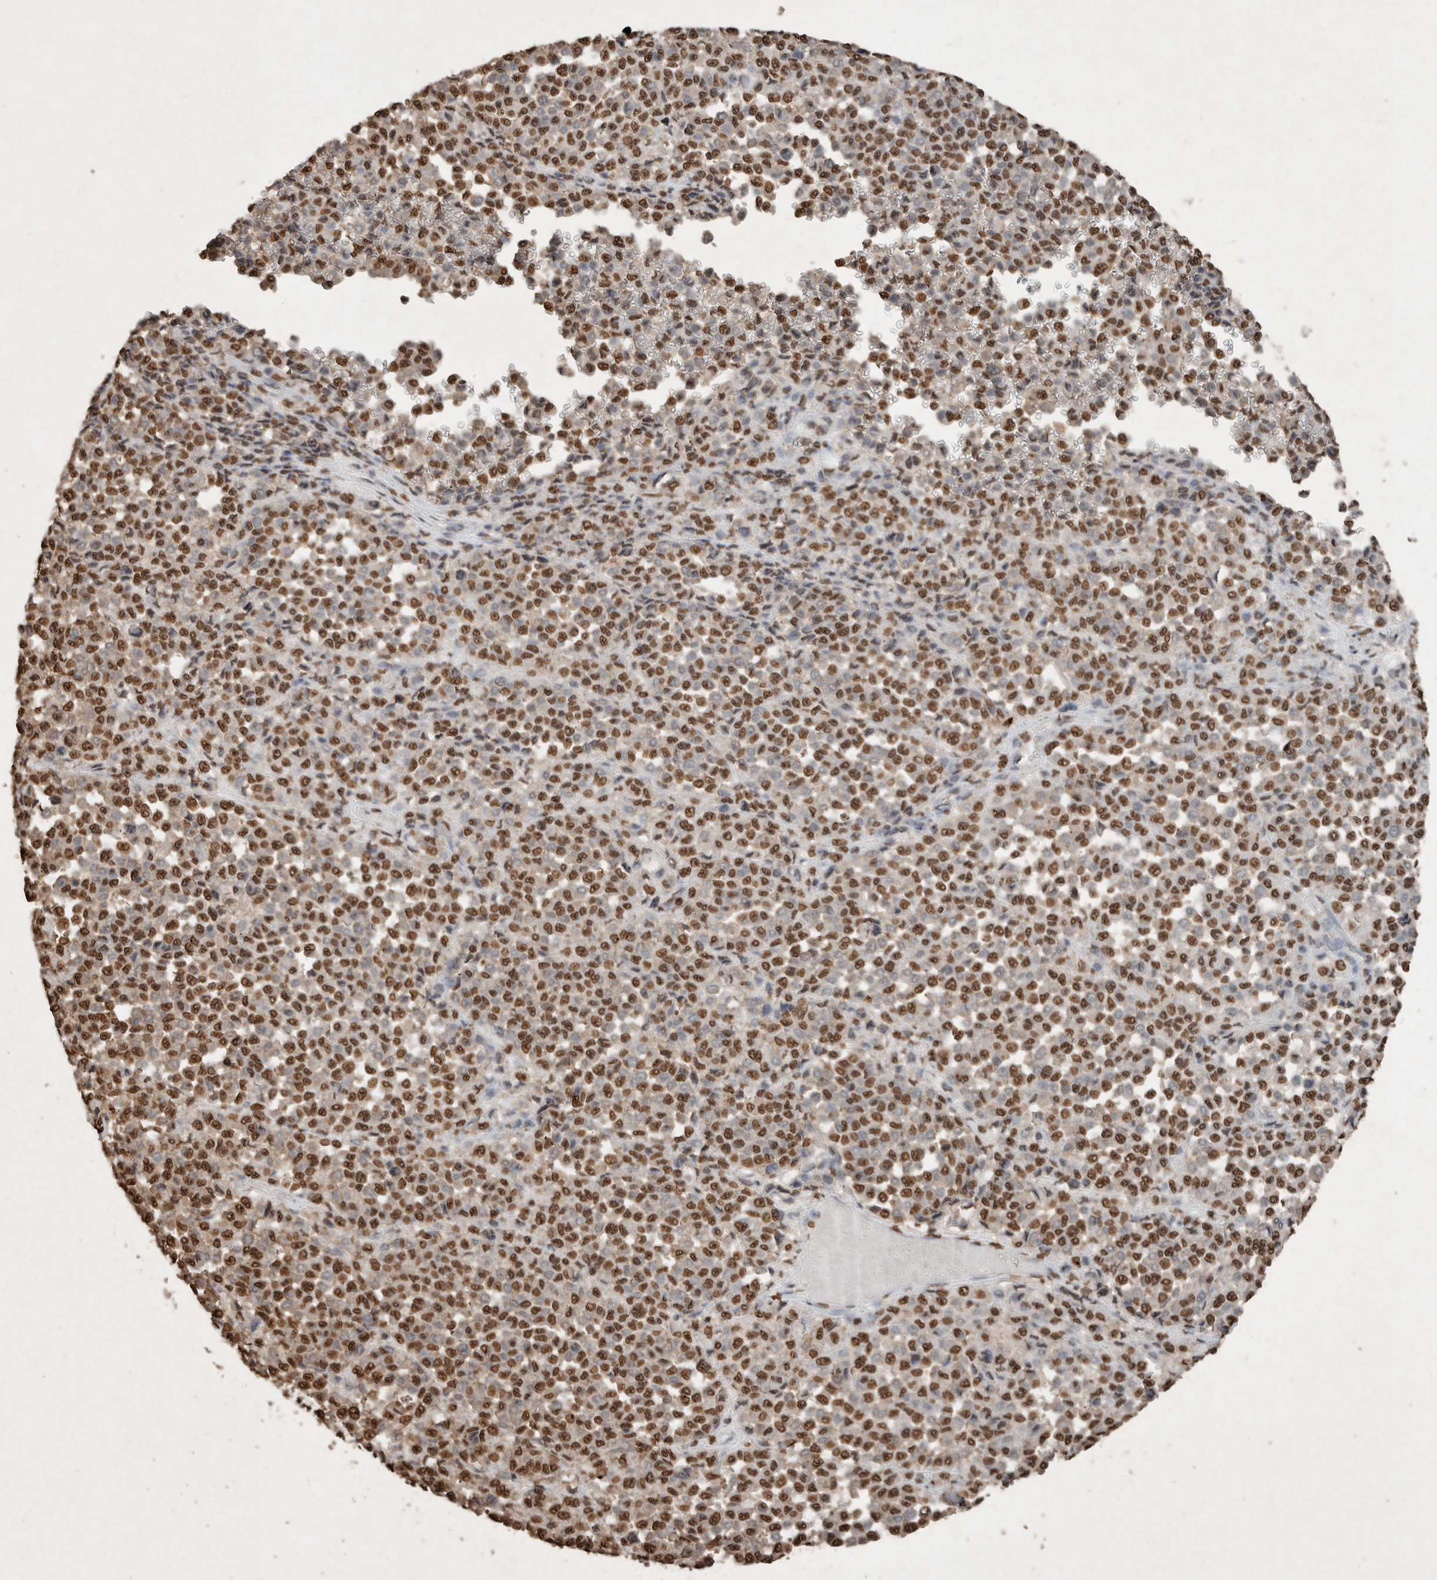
{"staining": {"intensity": "strong", "quantity": ">75%", "location": "nuclear"}, "tissue": "melanoma", "cell_type": "Tumor cells", "image_type": "cancer", "snomed": [{"axis": "morphology", "description": "Malignant melanoma, Metastatic site"}, {"axis": "topography", "description": "Pancreas"}], "caption": "Strong nuclear positivity is identified in about >75% of tumor cells in malignant melanoma (metastatic site).", "gene": "FSTL3", "patient": {"sex": "female", "age": 30}}